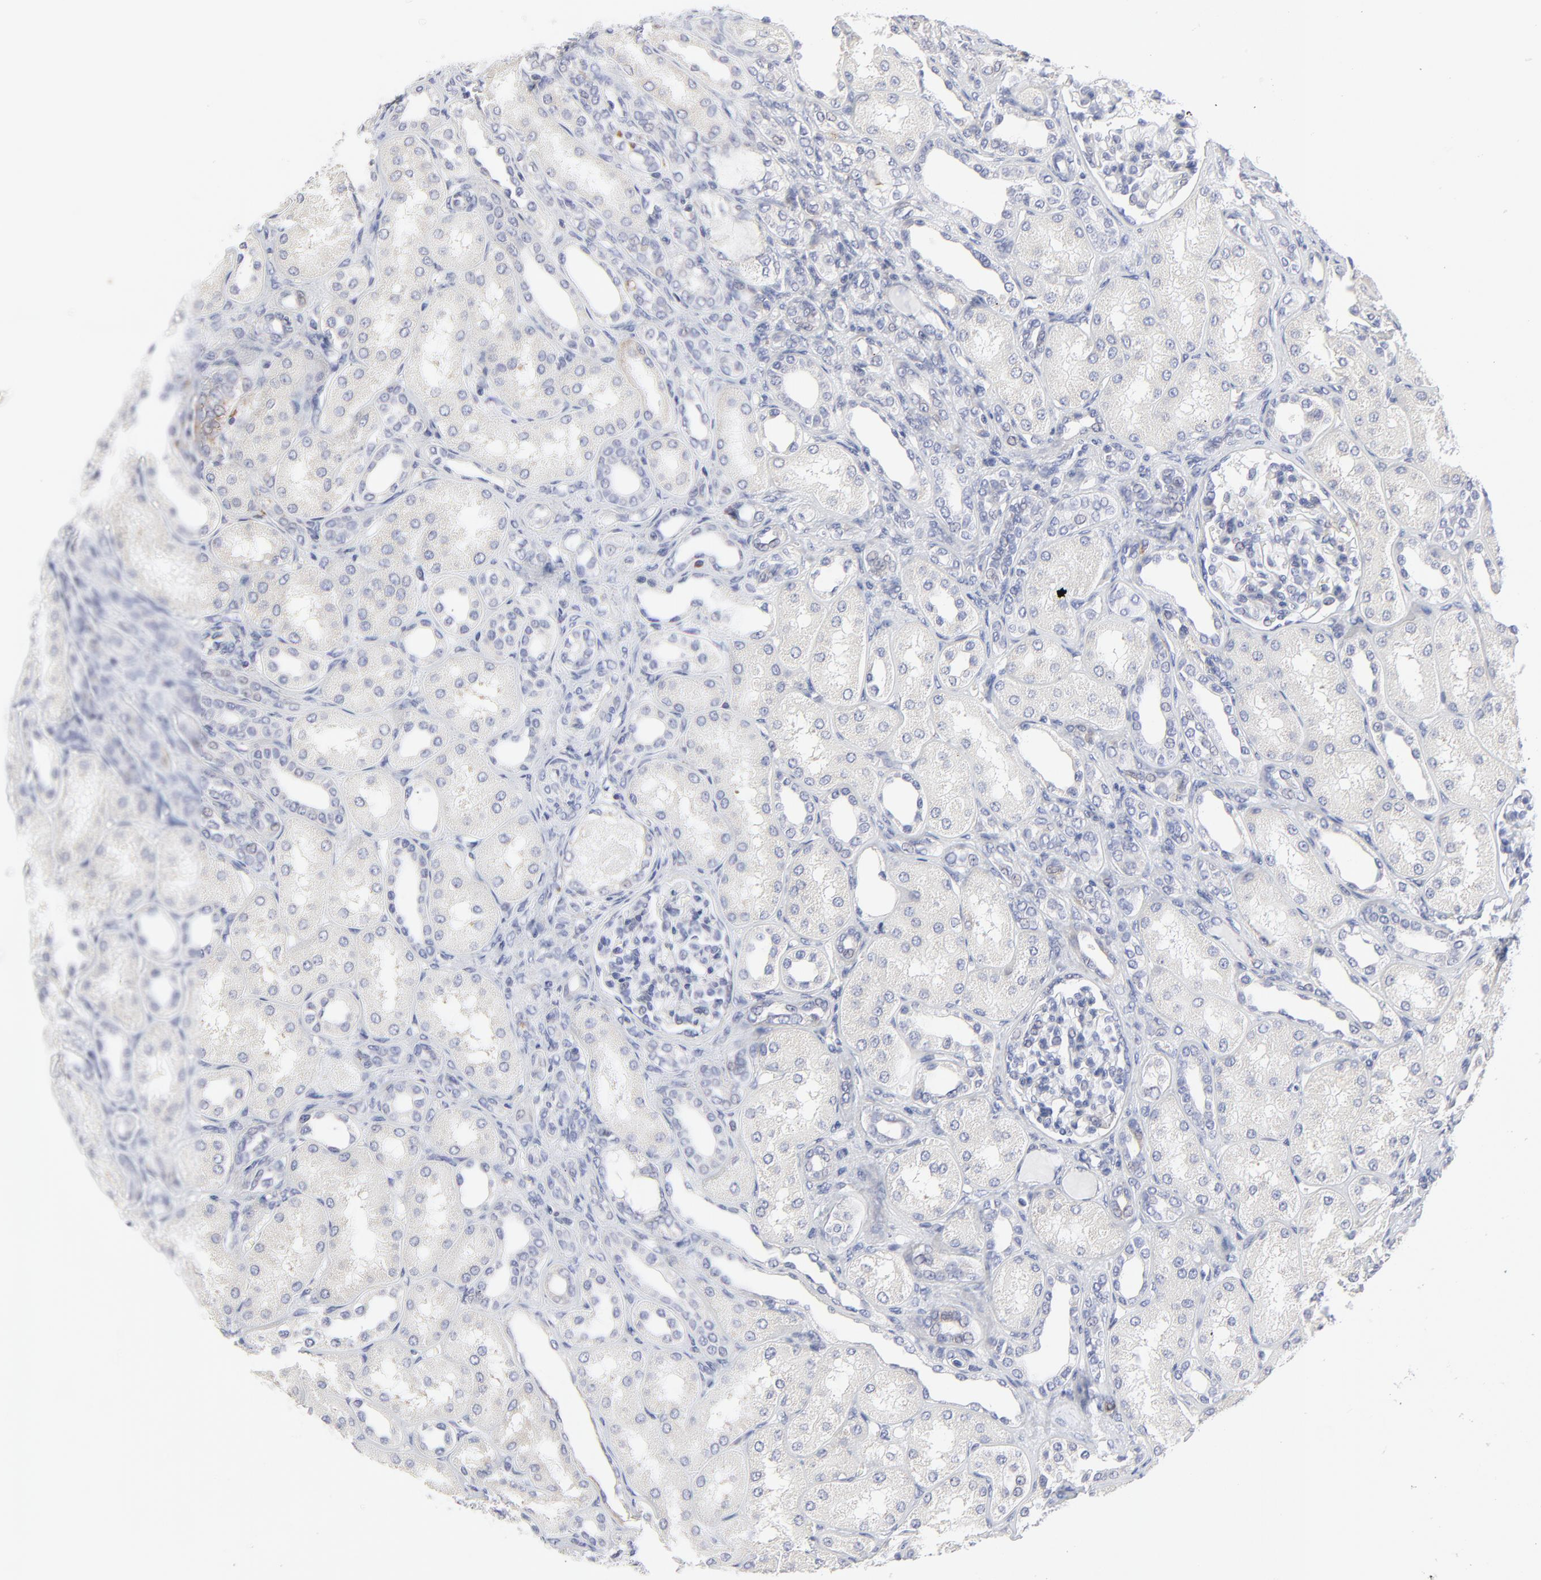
{"staining": {"intensity": "negative", "quantity": "none", "location": "none"}, "tissue": "kidney", "cell_type": "Cells in glomeruli", "image_type": "normal", "snomed": [{"axis": "morphology", "description": "Normal tissue, NOS"}, {"axis": "topography", "description": "Kidney"}], "caption": "Immunohistochemistry (IHC) of unremarkable human kidney displays no staining in cells in glomeruli.", "gene": "TRIM22", "patient": {"sex": "male", "age": 7}}